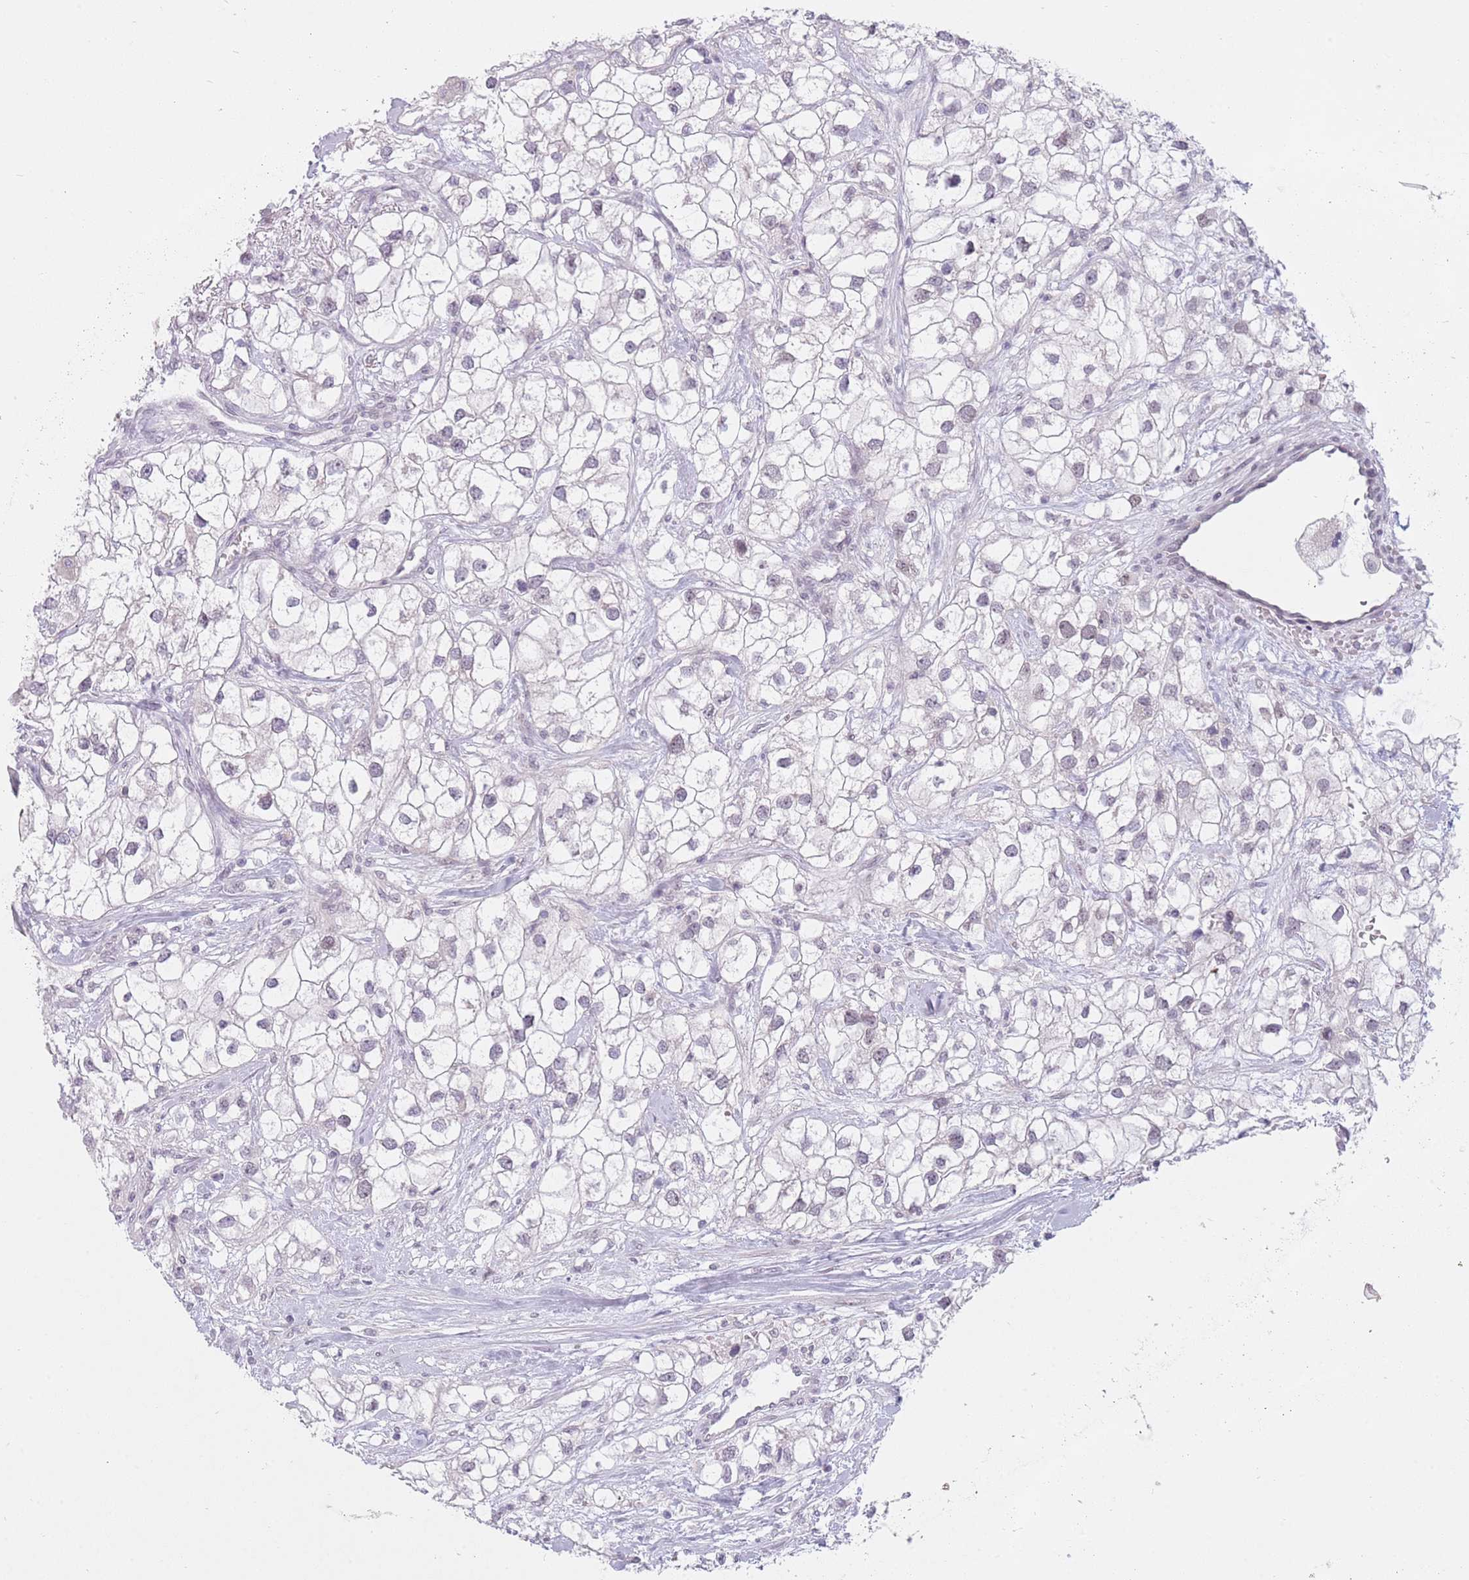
{"staining": {"intensity": "weak", "quantity": "<25%", "location": "nuclear"}, "tissue": "renal cancer", "cell_type": "Tumor cells", "image_type": "cancer", "snomed": [{"axis": "morphology", "description": "Adenocarcinoma, NOS"}, {"axis": "topography", "description": "Kidney"}], "caption": "High magnification brightfield microscopy of renal adenocarcinoma stained with DAB (brown) and counterstained with hematoxylin (blue): tumor cells show no significant expression.", "gene": "ZNF574", "patient": {"sex": "male", "age": 59}}